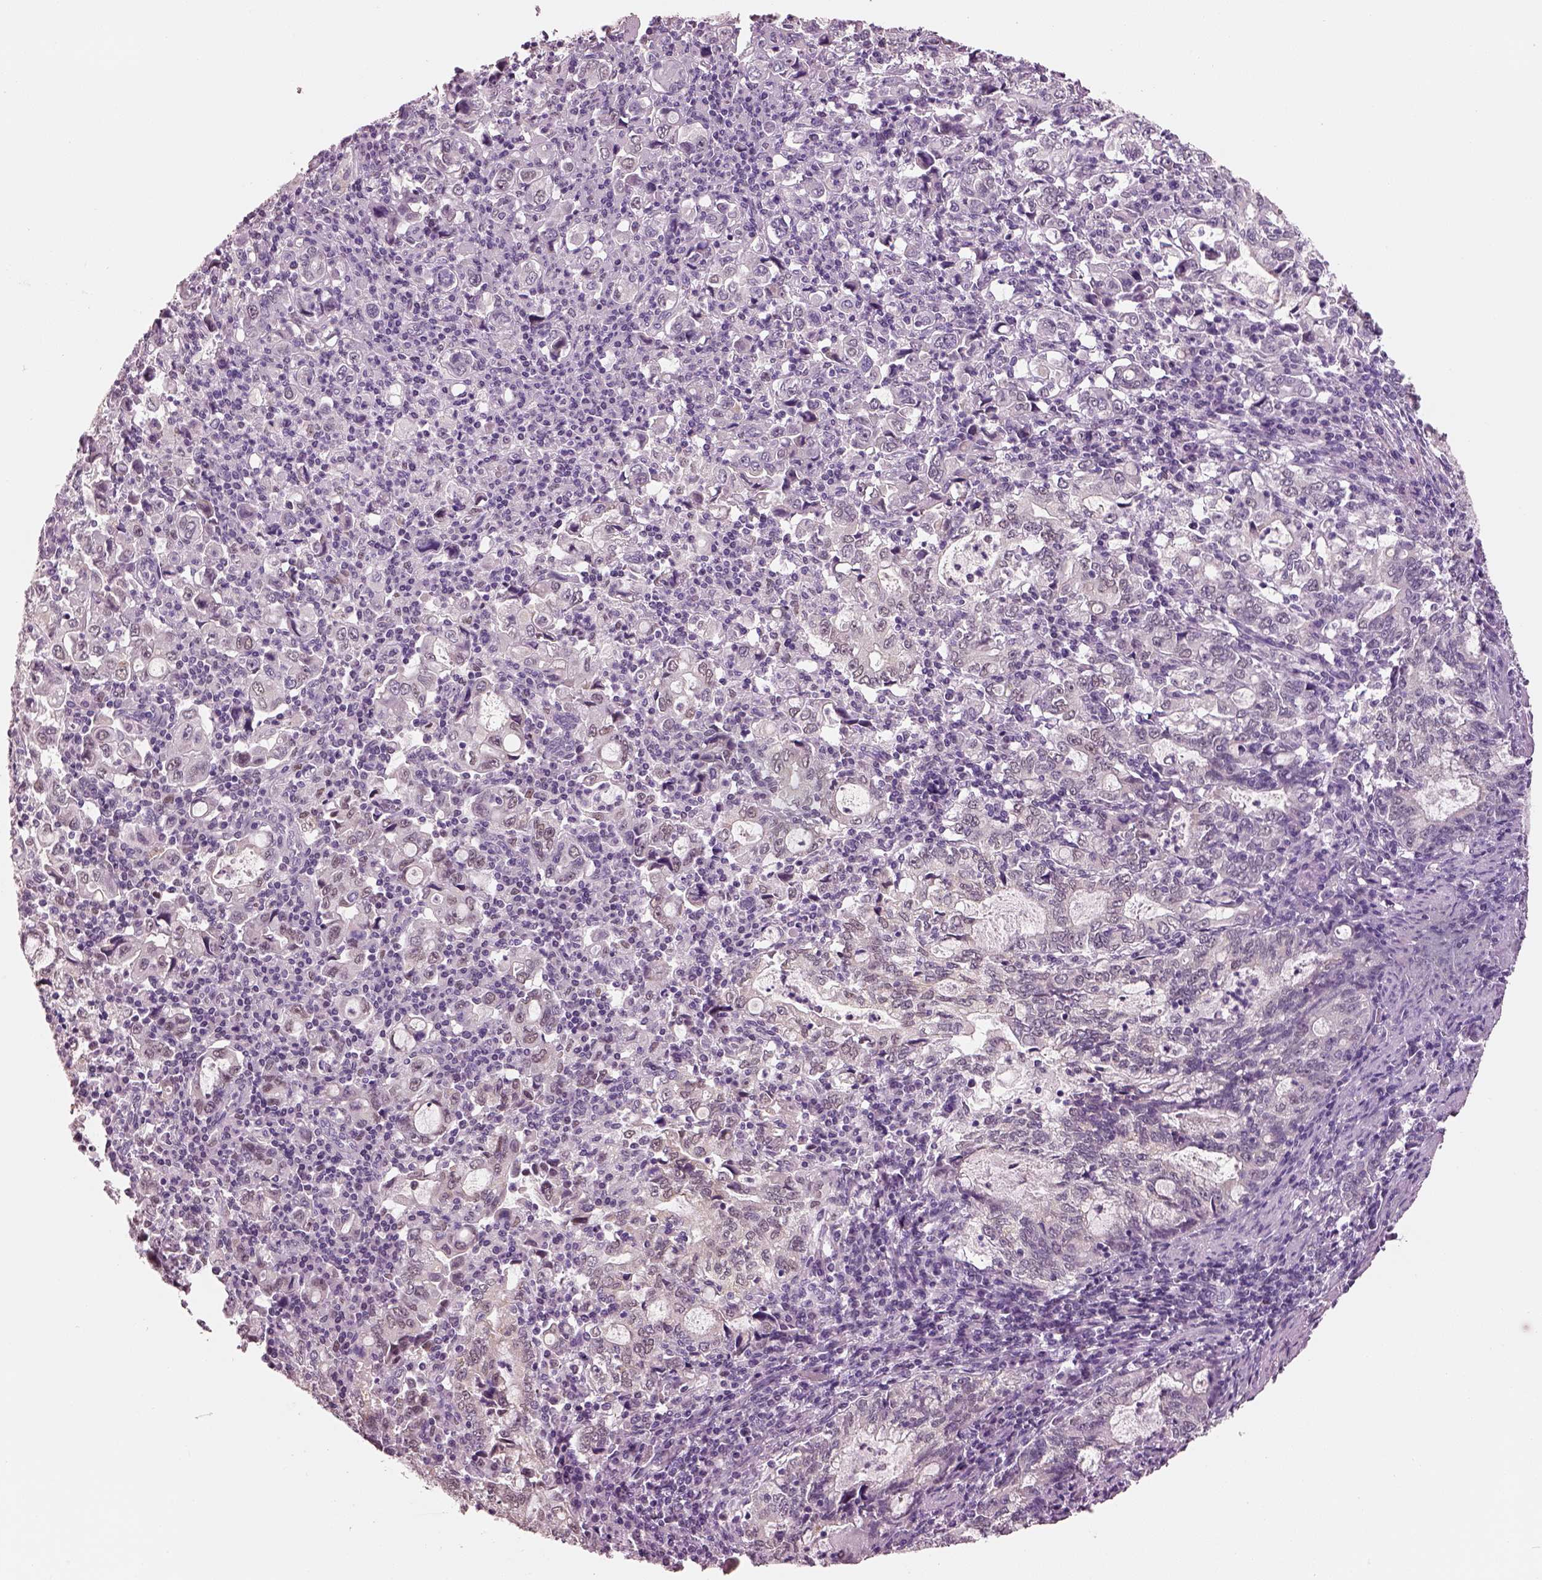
{"staining": {"intensity": "negative", "quantity": "none", "location": "none"}, "tissue": "stomach cancer", "cell_type": "Tumor cells", "image_type": "cancer", "snomed": [{"axis": "morphology", "description": "Adenocarcinoma, NOS"}, {"axis": "topography", "description": "Stomach, lower"}], "caption": "A high-resolution photomicrograph shows immunohistochemistry staining of stomach adenocarcinoma, which exhibits no significant positivity in tumor cells.", "gene": "ELSPBP1", "patient": {"sex": "female", "age": 72}}